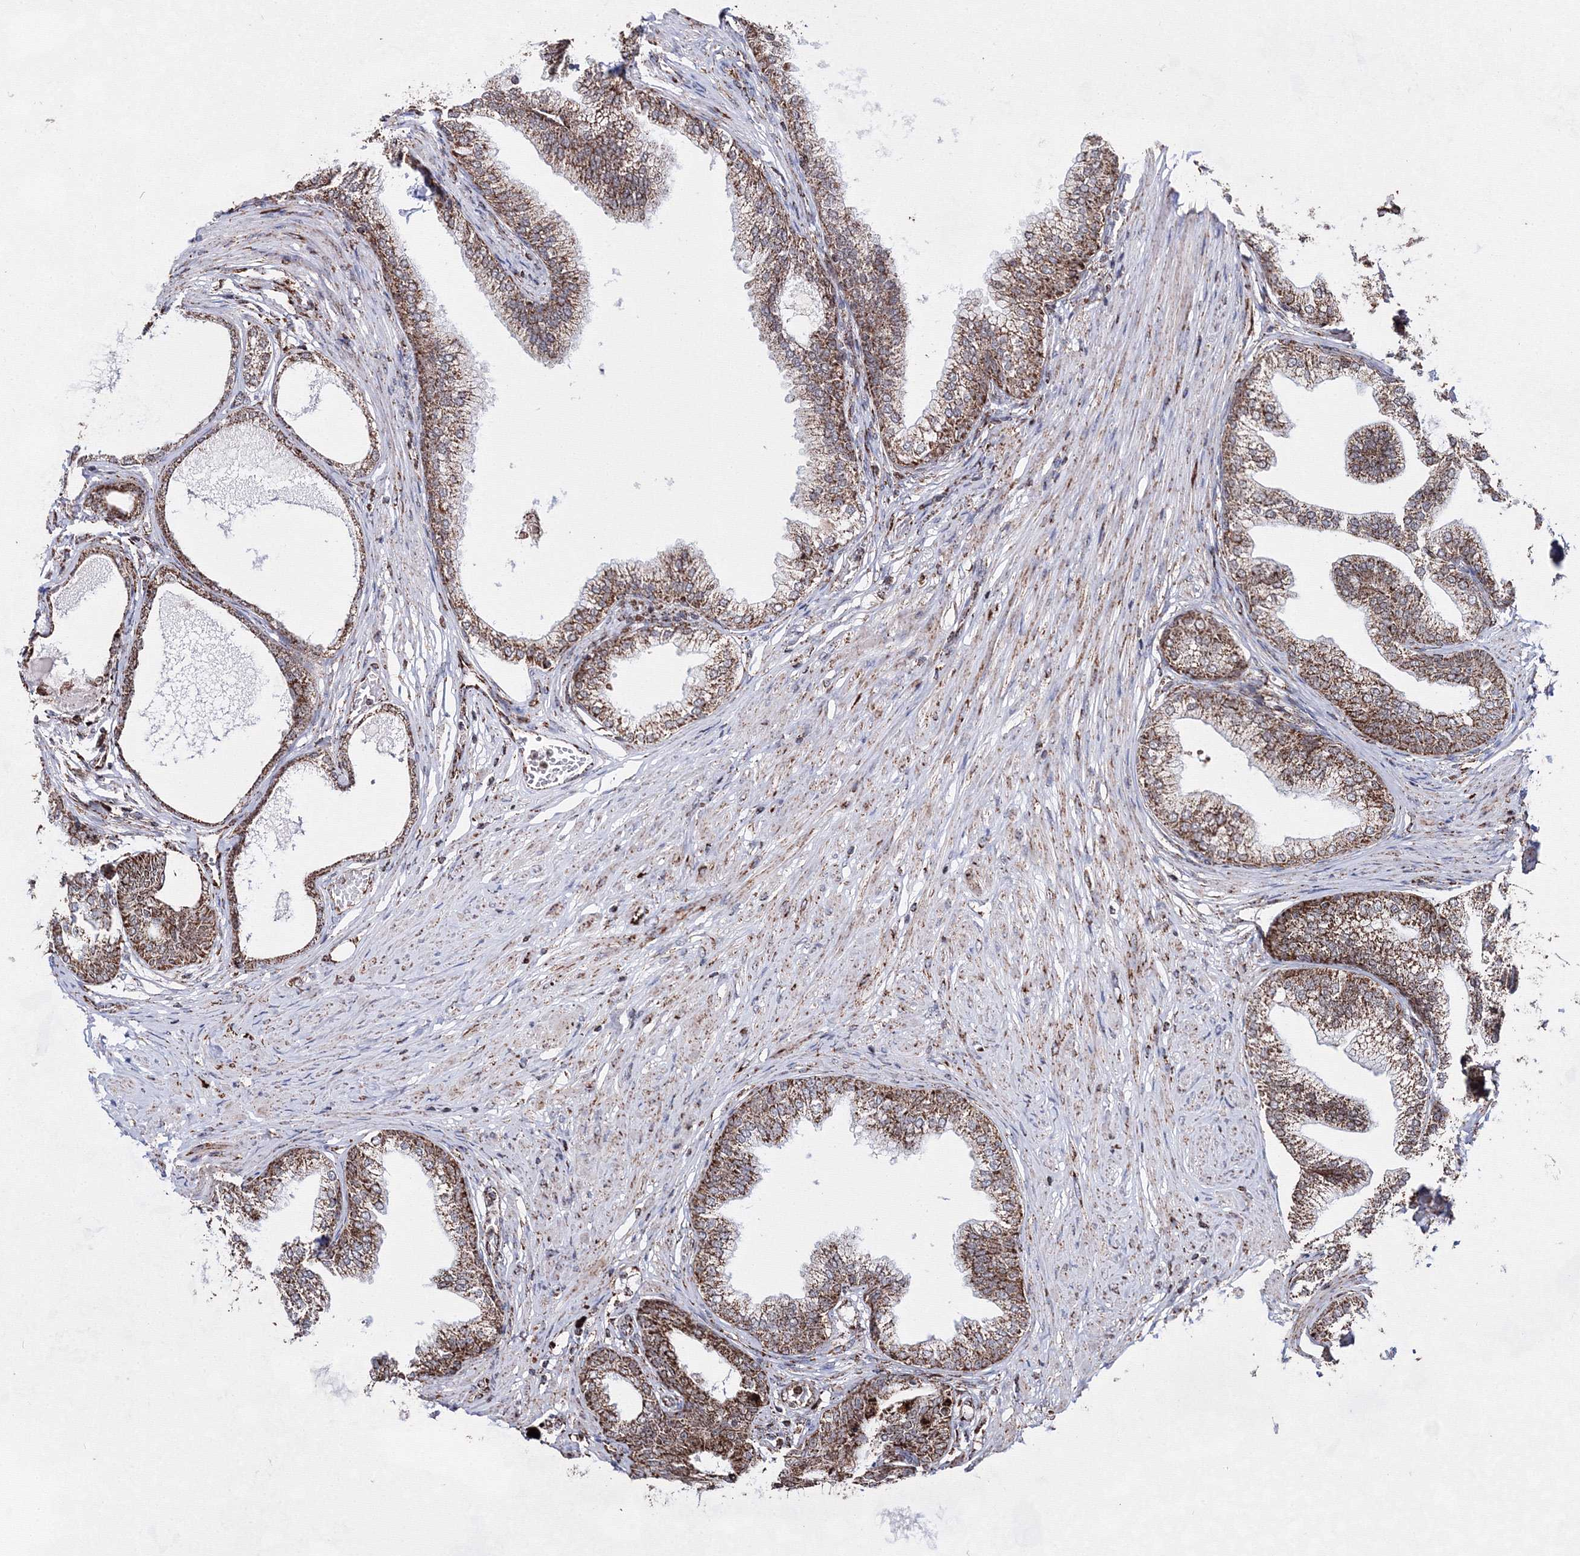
{"staining": {"intensity": "strong", "quantity": ">75%", "location": "cytoplasmic/membranous"}, "tissue": "prostate", "cell_type": "Glandular cells", "image_type": "normal", "snomed": [{"axis": "morphology", "description": "Normal tissue, NOS"}, {"axis": "morphology", "description": "Urothelial carcinoma, Low grade"}, {"axis": "topography", "description": "Urinary bladder"}, {"axis": "topography", "description": "Prostate"}], "caption": "High-power microscopy captured an immunohistochemistry (IHC) photomicrograph of normal prostate, revealing strong cytoplasmic/membranous staining in approximately >75% of glandular cells. (Brightfield microscopy of DAB IHC at high magnification).", "gene": "HADHB", "patient": {"sex": "male", "age": 60}}